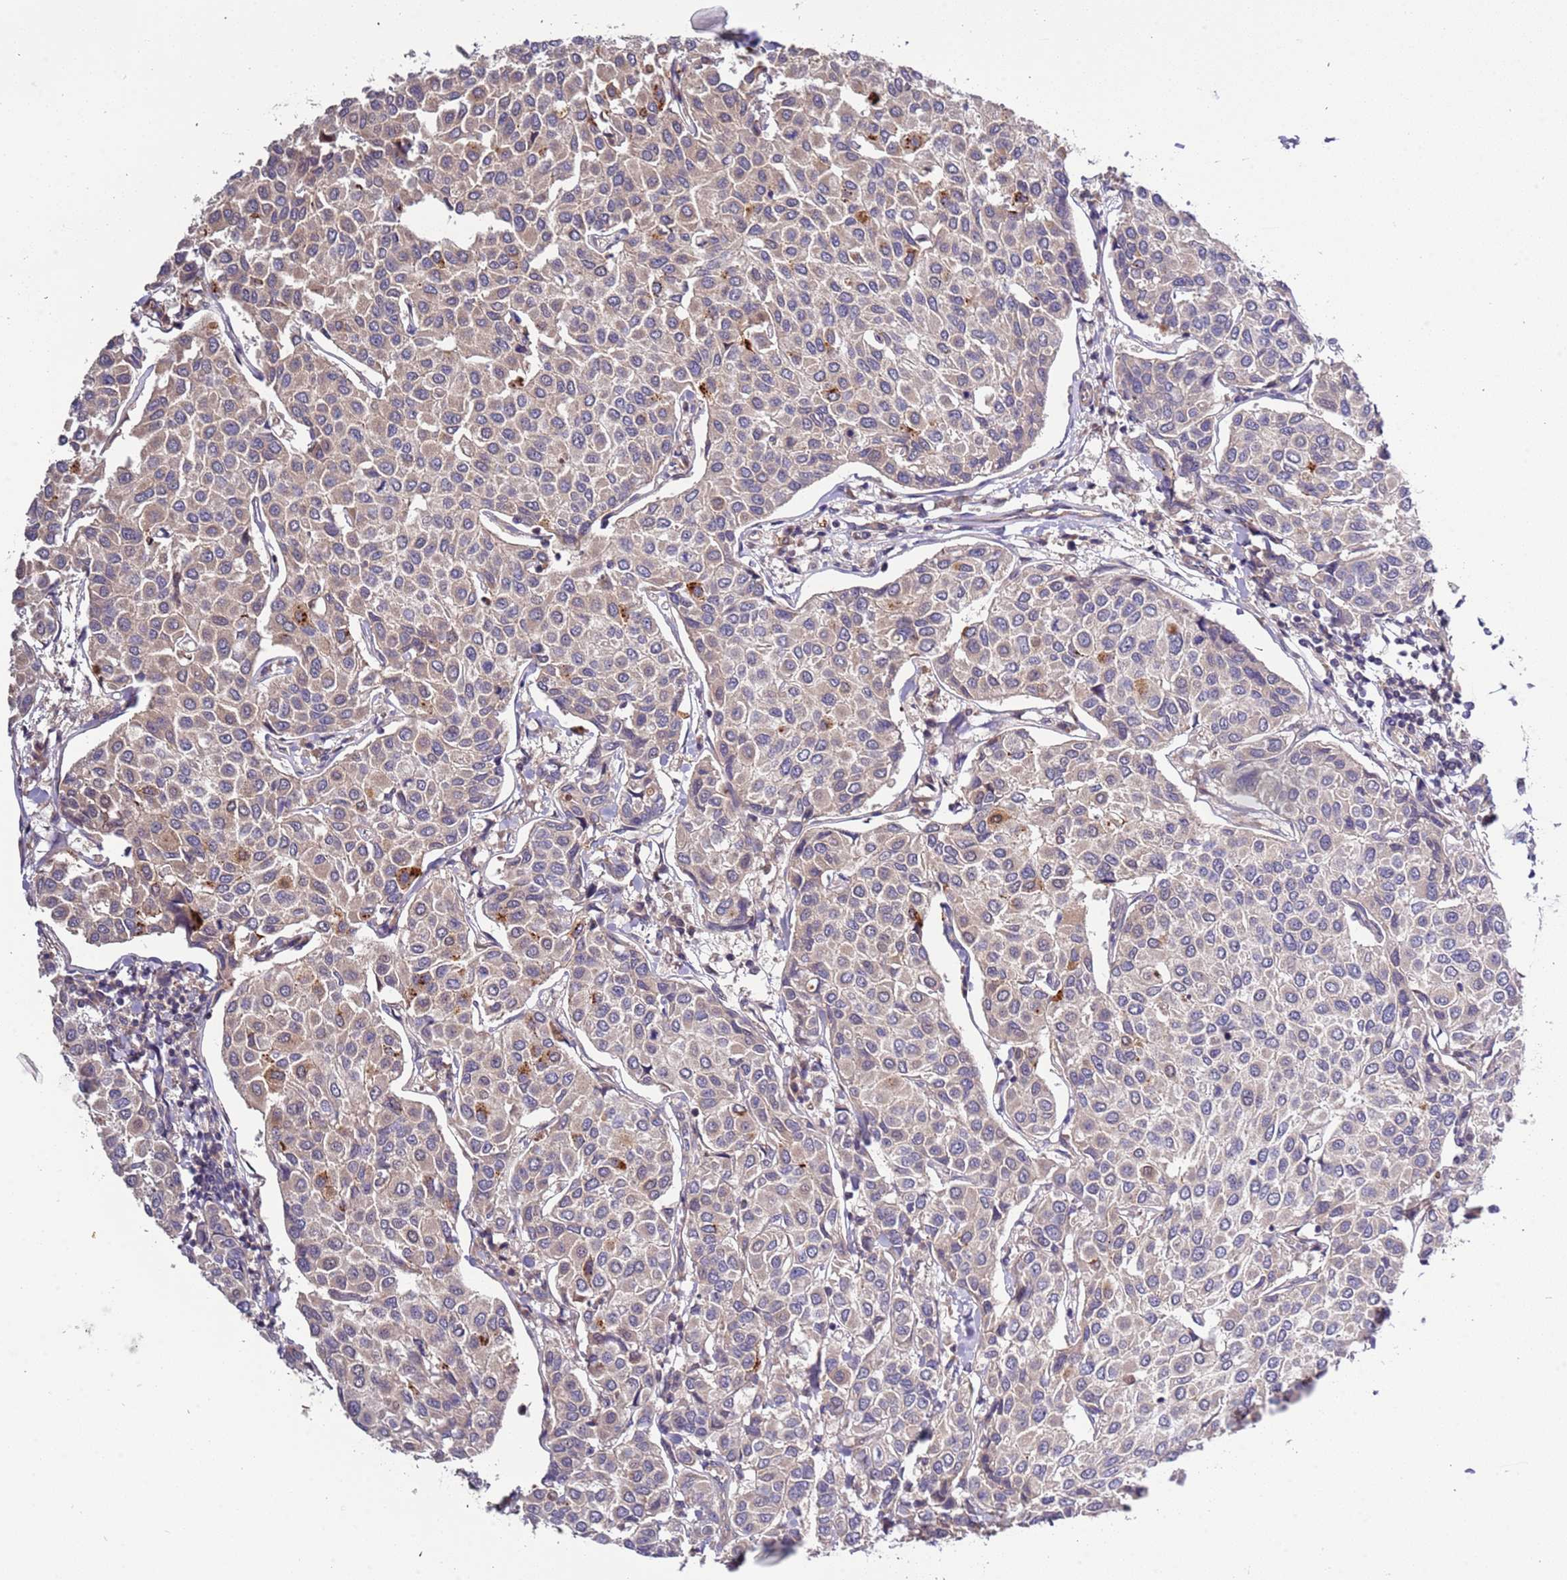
{"staining": {"intensity": "weak", "quantity": "25%-75%", "location": "cytoplasmic/membranous"}, "tissue": "breast cancer", "cell_type": "Tumor cells", "image_type": "cancer", "snomed": [{"axis": "morphology", "description": "Duct carcinoma"}, {"axis": "topography", "description": "Breast"}], "caption": "Breast infiltrating ductal carcinoma tissue exhibits weak cytoplasmic/membranous staining in about 25%-75% of tumor cells, visualized by immunohistochemistry.", "gene": "LAMB4", "patient": {"sex": "female", "age": 55}}